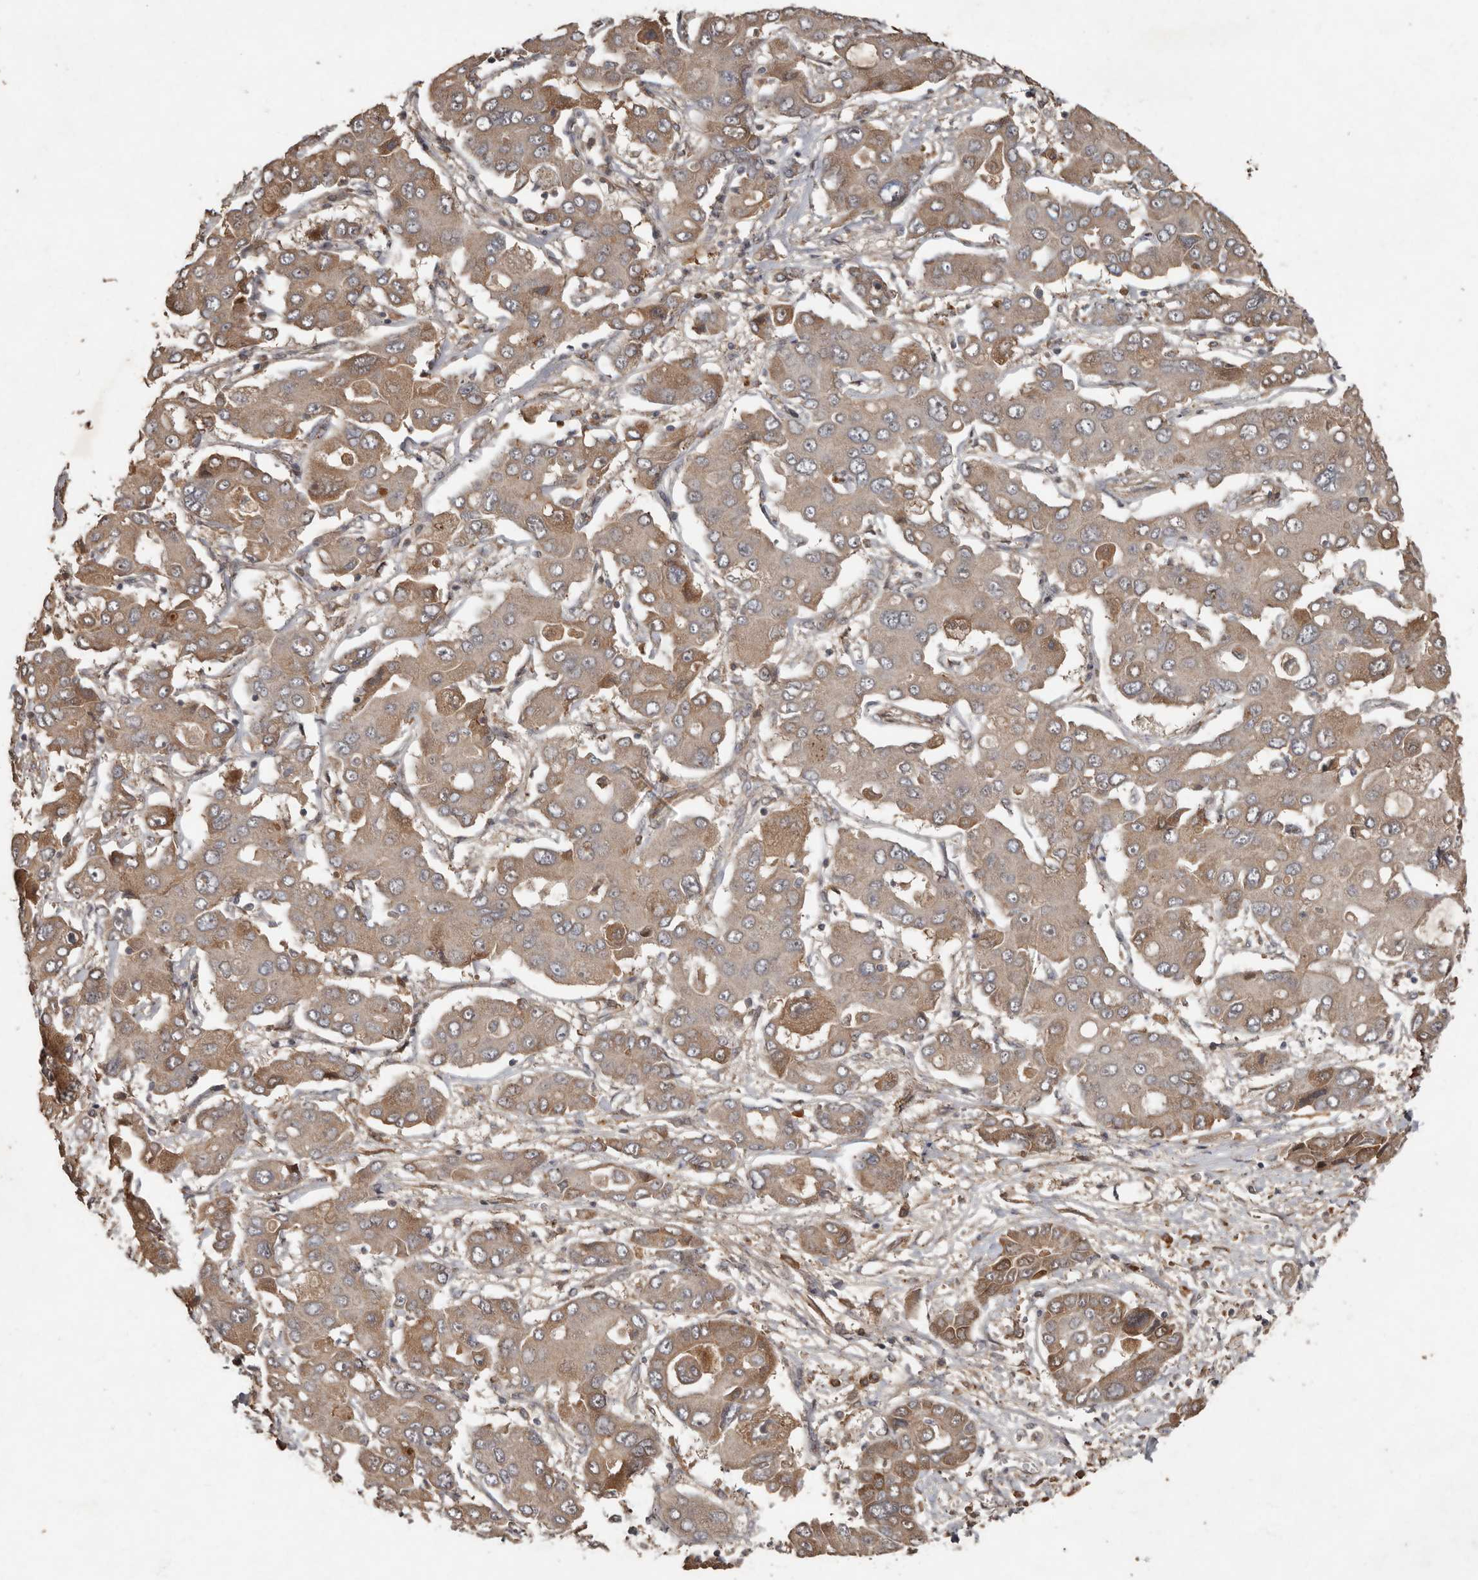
{"staining": {"intensity": "weak", "quantity": ">75%", "location": "cytoplasmic/membranous"}, "tissue": "liver cancer", "cell_type": "Tumor cells", "image_type": "cancer", "snomed": [{"axis": "morphology", "description": "Cholangiocarcinoma"}, {"axis": "topography", "description": "Liver"}], "caption": "Immunohistochemical staining of liver cholangiocarcinoma shows low levels of weak cytoplasmic/membranous positivity in approximately >75% of tumor cells.", "gene": "KIF26B", "patient": {"sex": "male", "age": 67}}